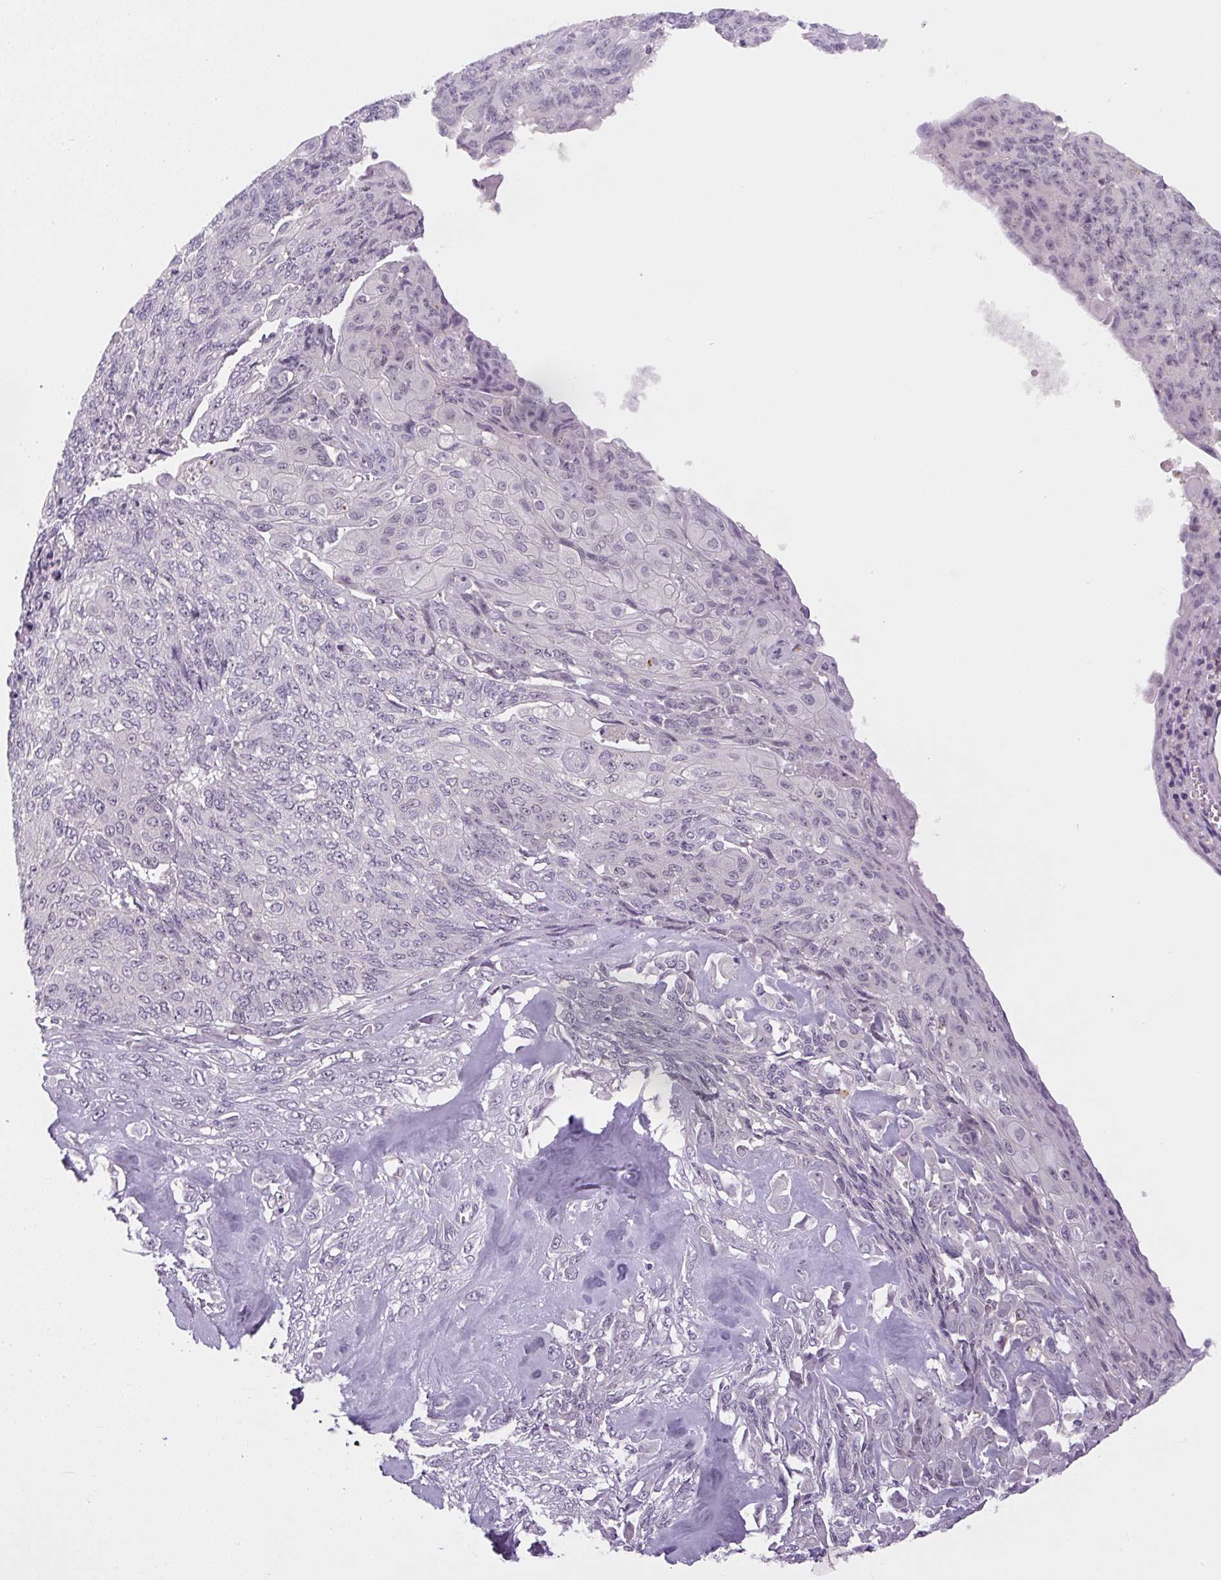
{"staining": {"intensity": "negative", "quantity": "none", "location": "none"}, "tissue": "endometrial cancer", "cell_type": "Tumor cells", "image_type": "cancer", "snomed": [{"axis": "morphology", "description": "Adenocarcinoma, NOS"}, {"axis": "topography", "description": "Endometrium"}], "caption": "An image of human adenocarcinoma (endometrial) is negative for staining in tumor cells.", "gene": "SGF29", "patient": {"sex": "female", "age": 32}}